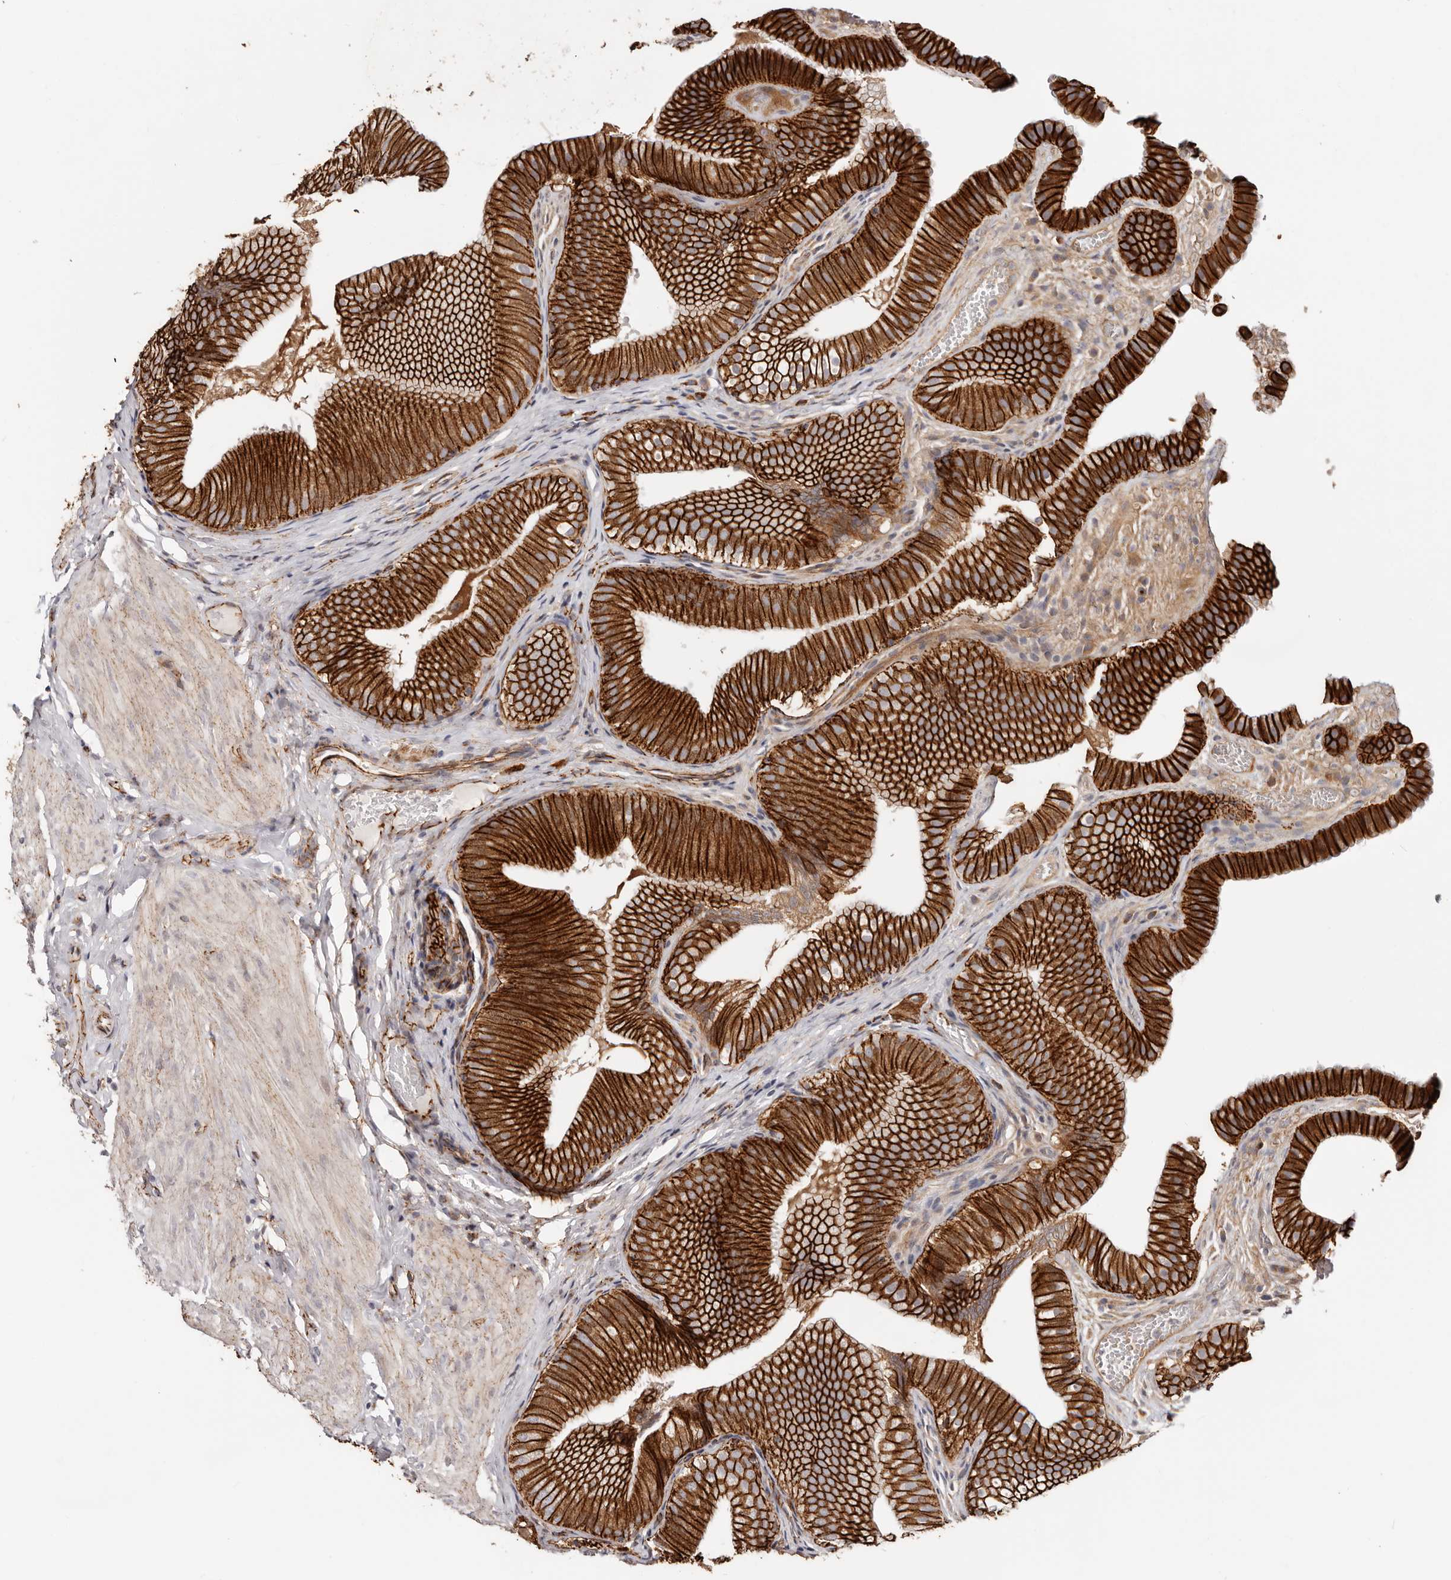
{"staining": {"intensity": "strong", "quantity": ">75%", "location": "cytoplasmic/membranous"}, "tissue": "gallbladder", "cell_type": "Glandular cells", "image_type": "normal", "snomed": [{"axis": "morphology", "description": "Normal tissue, NOS"}, {"axis": "topography", "description": "Gallbladder"}], "caption": "Approximately >75% of glandular cells in benign human gallbladder exhibit strong cytoplasmic/membranous protein expression as visualized by brown immunohistochemical staining.", "gene": "CTNNB1", "patient": {"sex": "female", "age": 30}}